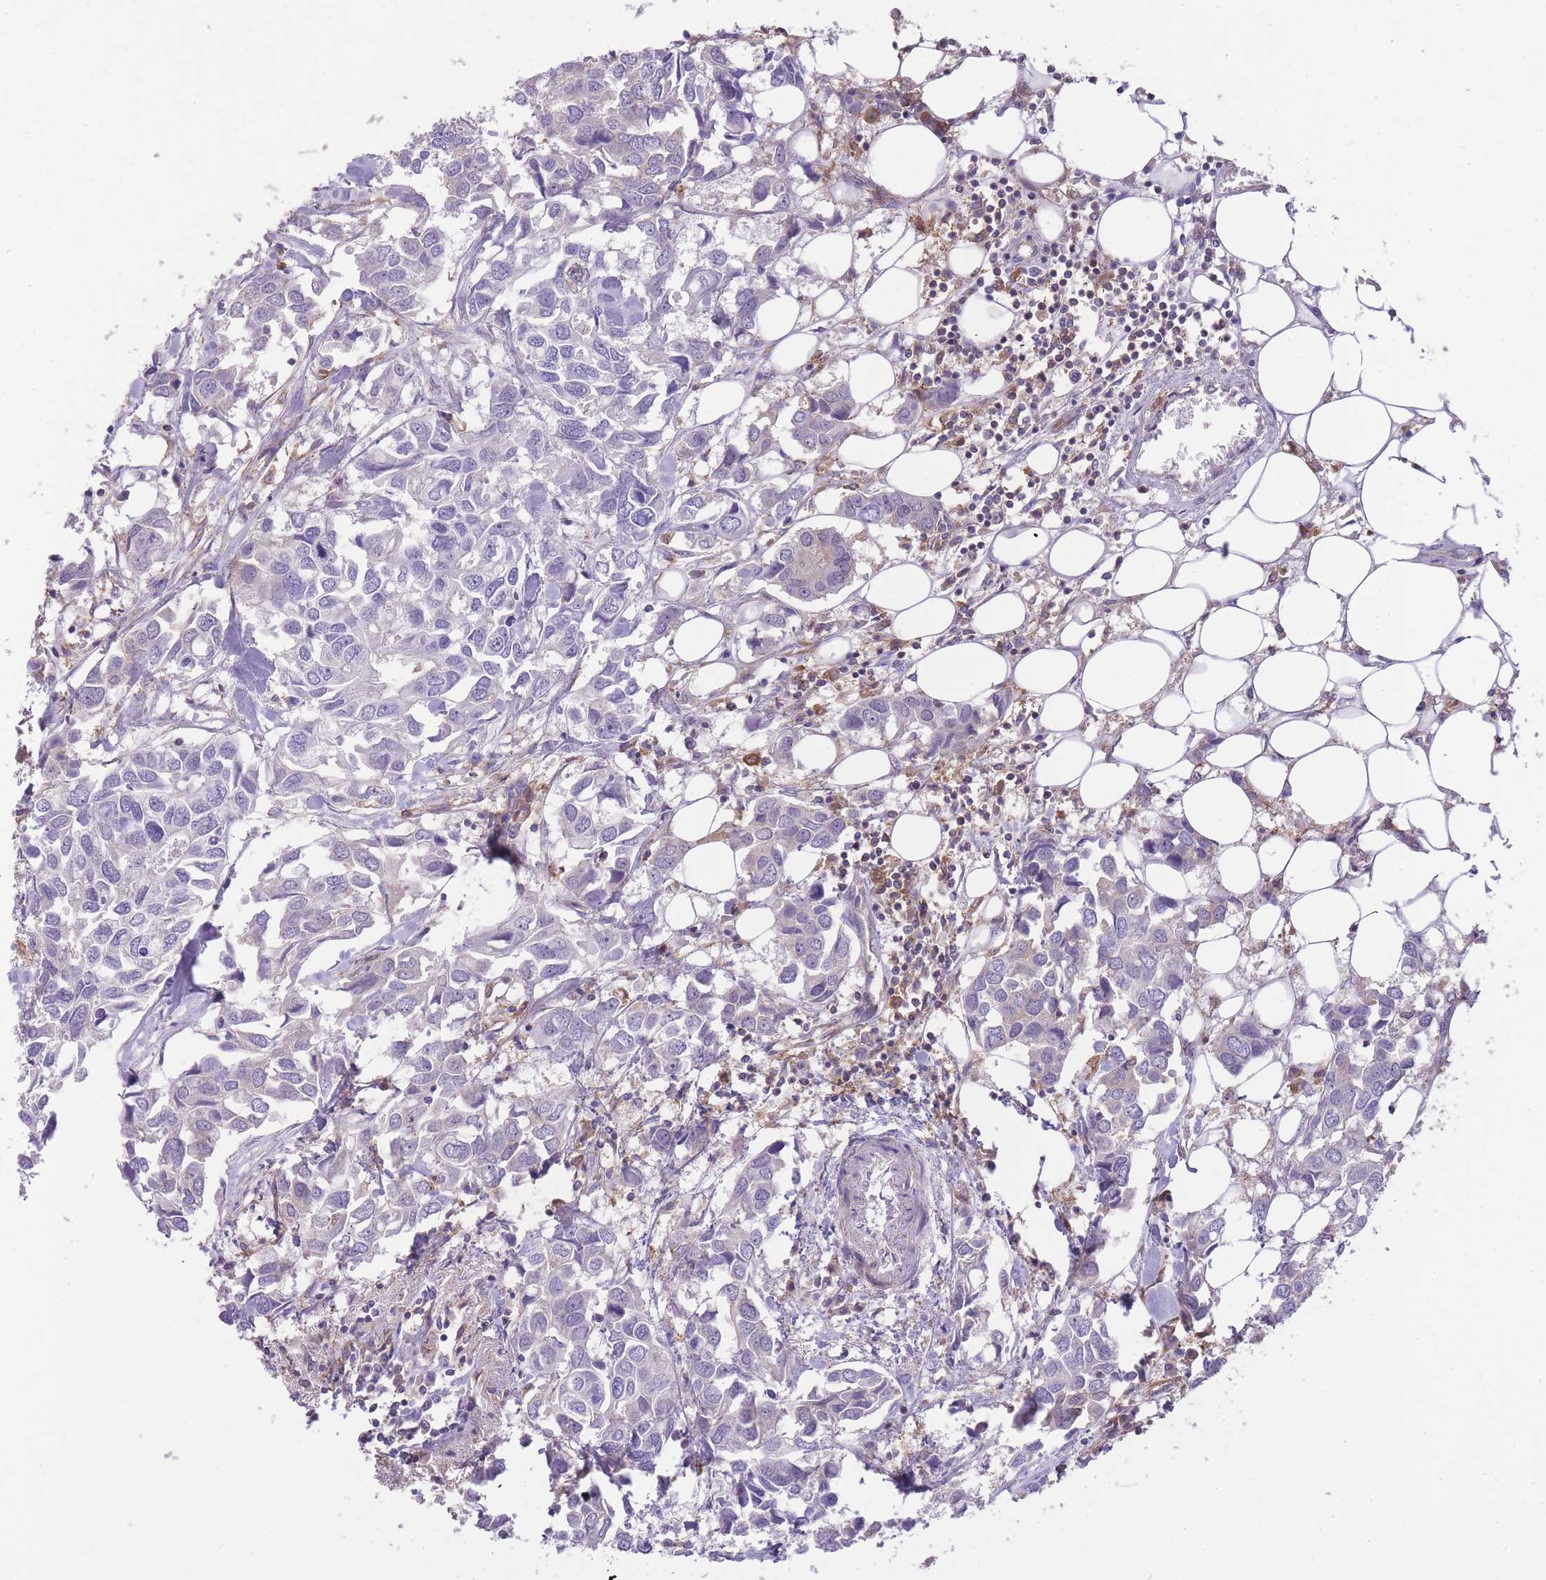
{"staining": {"intensity": "negative", "quantity": "none", "location": "none"}, "tissue": "breast cancer", "cell_type": "Tumor cells", "image_type": "cancer", "snomed": [{"axis": "morphology", "description": "Duct carcinoma"}, {"axis": "topography", "description": "Breast"}], "caption": "This photomicrograph is of intraductal carcinoma (breast) stained with IHC to label a protein in brown with the nuclei are counter-stained blue. There is no staining in tumor cells.", "gene": "PRKAR1A", "patient": {"sex": "female", "age": 83}}